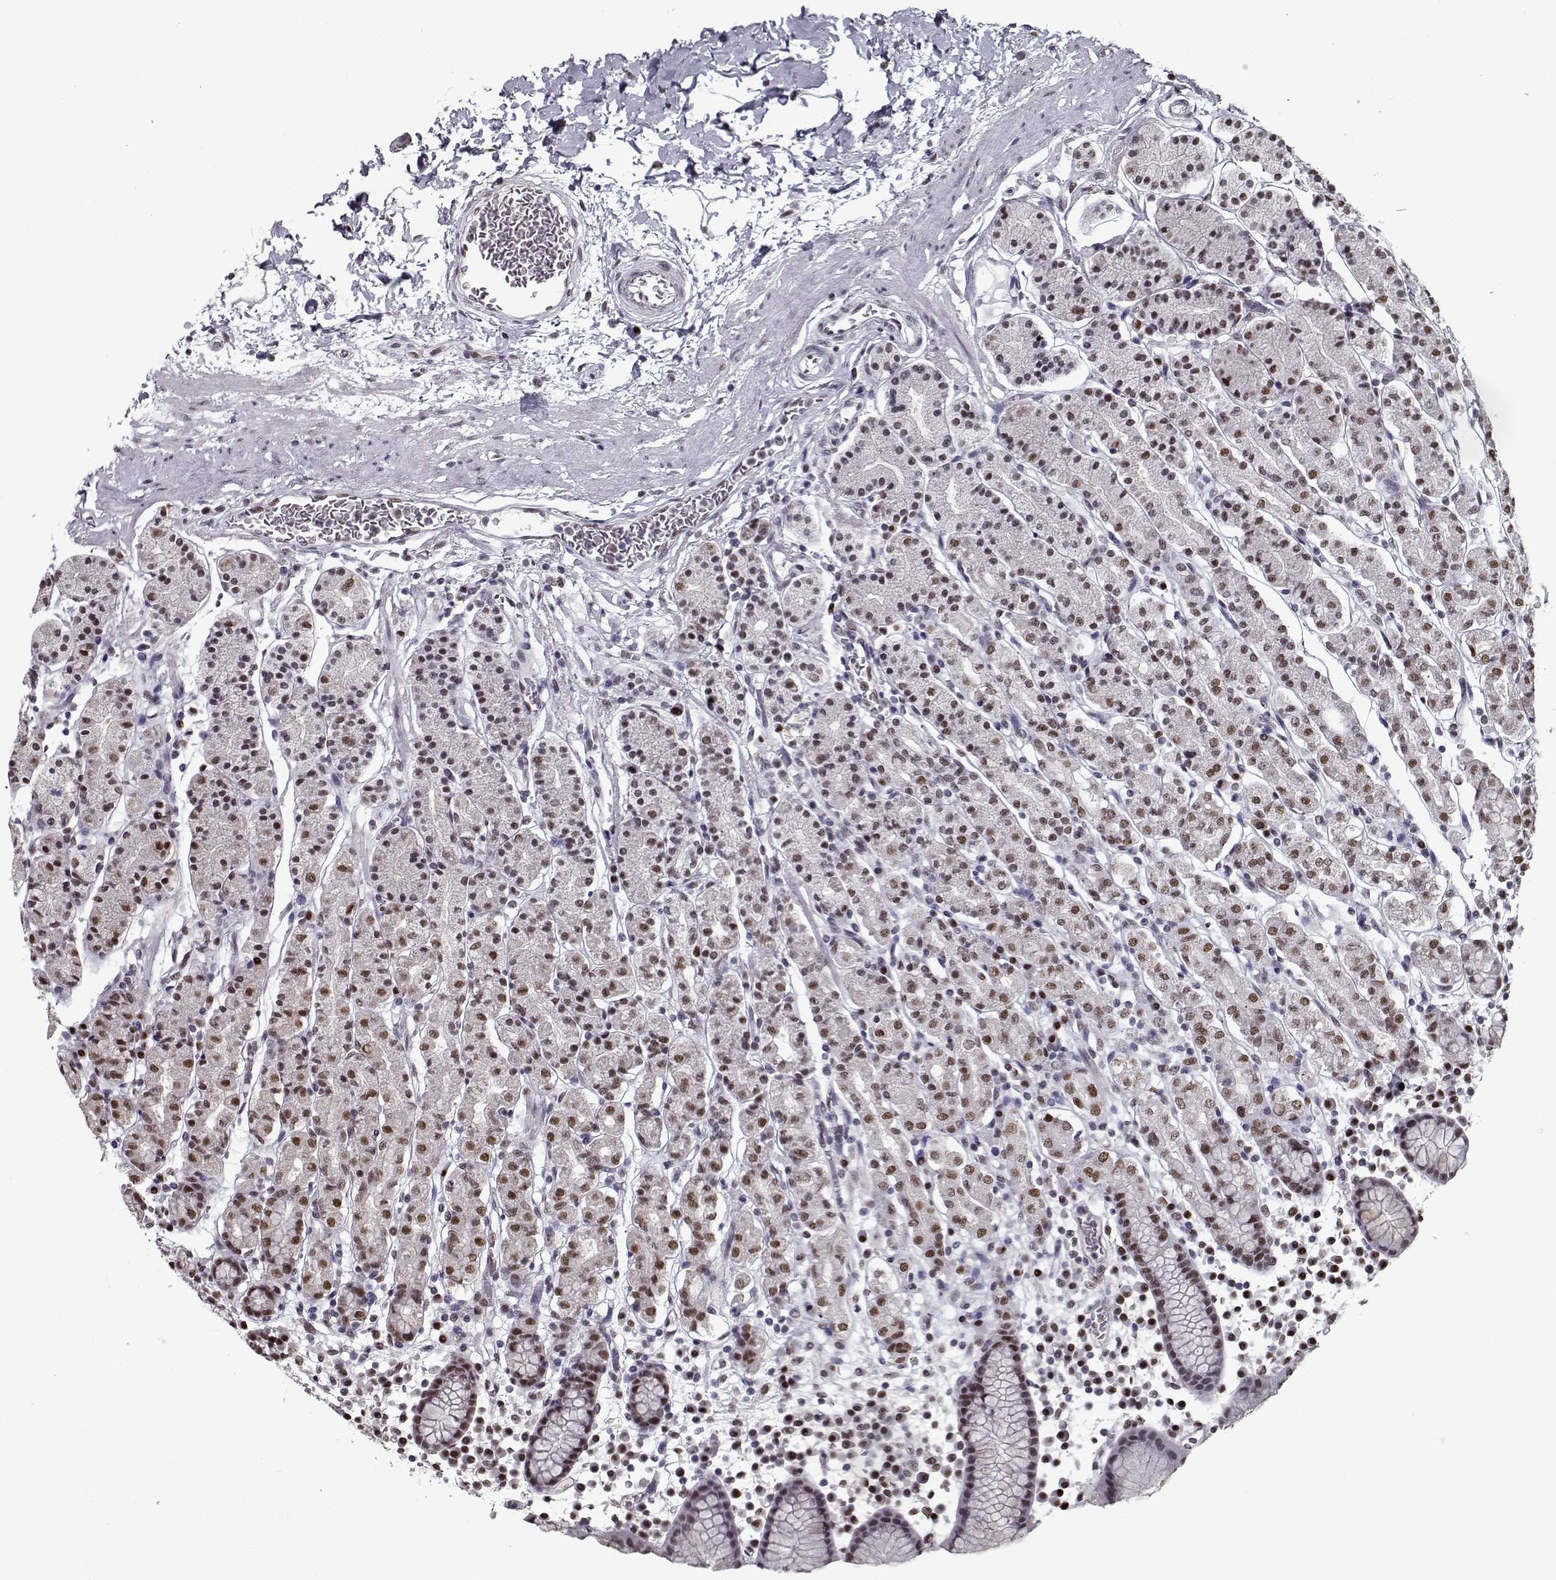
{"staining": {"intensity": "moderate", "quantity": "<25%", "location": "nuclear"}, "tissue": "stomach", "cell_type": "Glandular cells", "image_type": "normal", "snomed": [{"axis": "morphology", "description": "Normal tissue, NOS"}, {"axis": "topography", "description": "Stomach, upper"}, {"axis": "topography", "description": "Stomach"}], "caption": "IHC of benign stomach exhibits low levels of moderate nuclear positivity in about <25% of glandular cells. The staining is performed using DAB (3,3'-diaminobenzidine) brown chromogen to label protein expression. The nuclei are counter-stained blue using hematoxylin.", "gene": "PRMT1", "patient": {"sex": "male", "age": 62}}